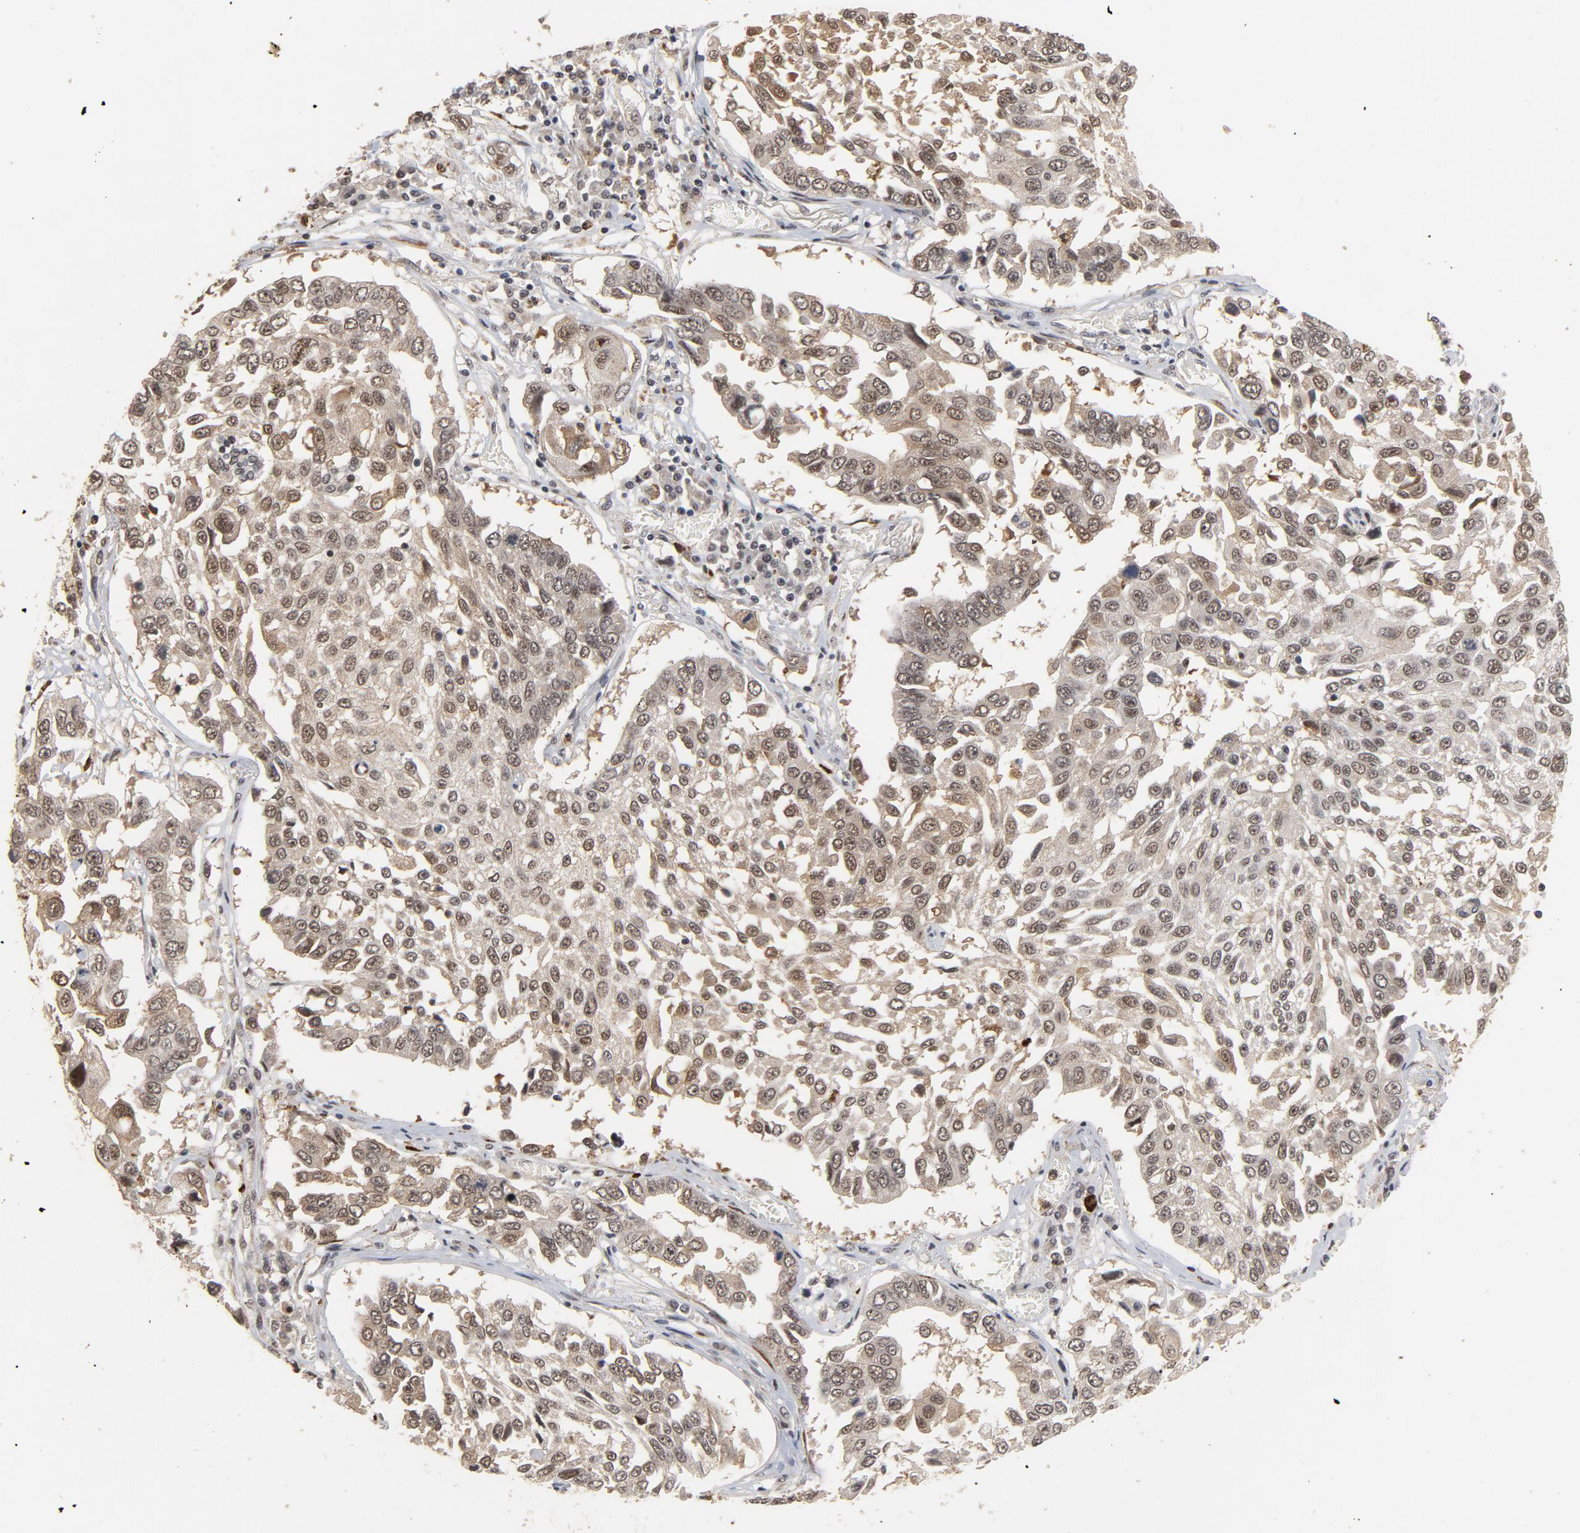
{"staining": {"intensity": "weak", "quantity": ">75%", "location": "nuclear"}, "tissue": "lung cancer", "cell_type": "Tumor cells", "image_type": "cancer", "snomed": [{"axis": "morphology", "description": "Squamous cell carcinoma, NOS"}, {"axis": "topography", "description": "Lung"}], "caption": "Immunohistochemical staining of lung cancer (squamous cell carcinoma) reveals weak nuclear protein expression in about >75% of tumor cells.", "gene": "RTL5", "patient": {"sex": "male", "age": 71}}